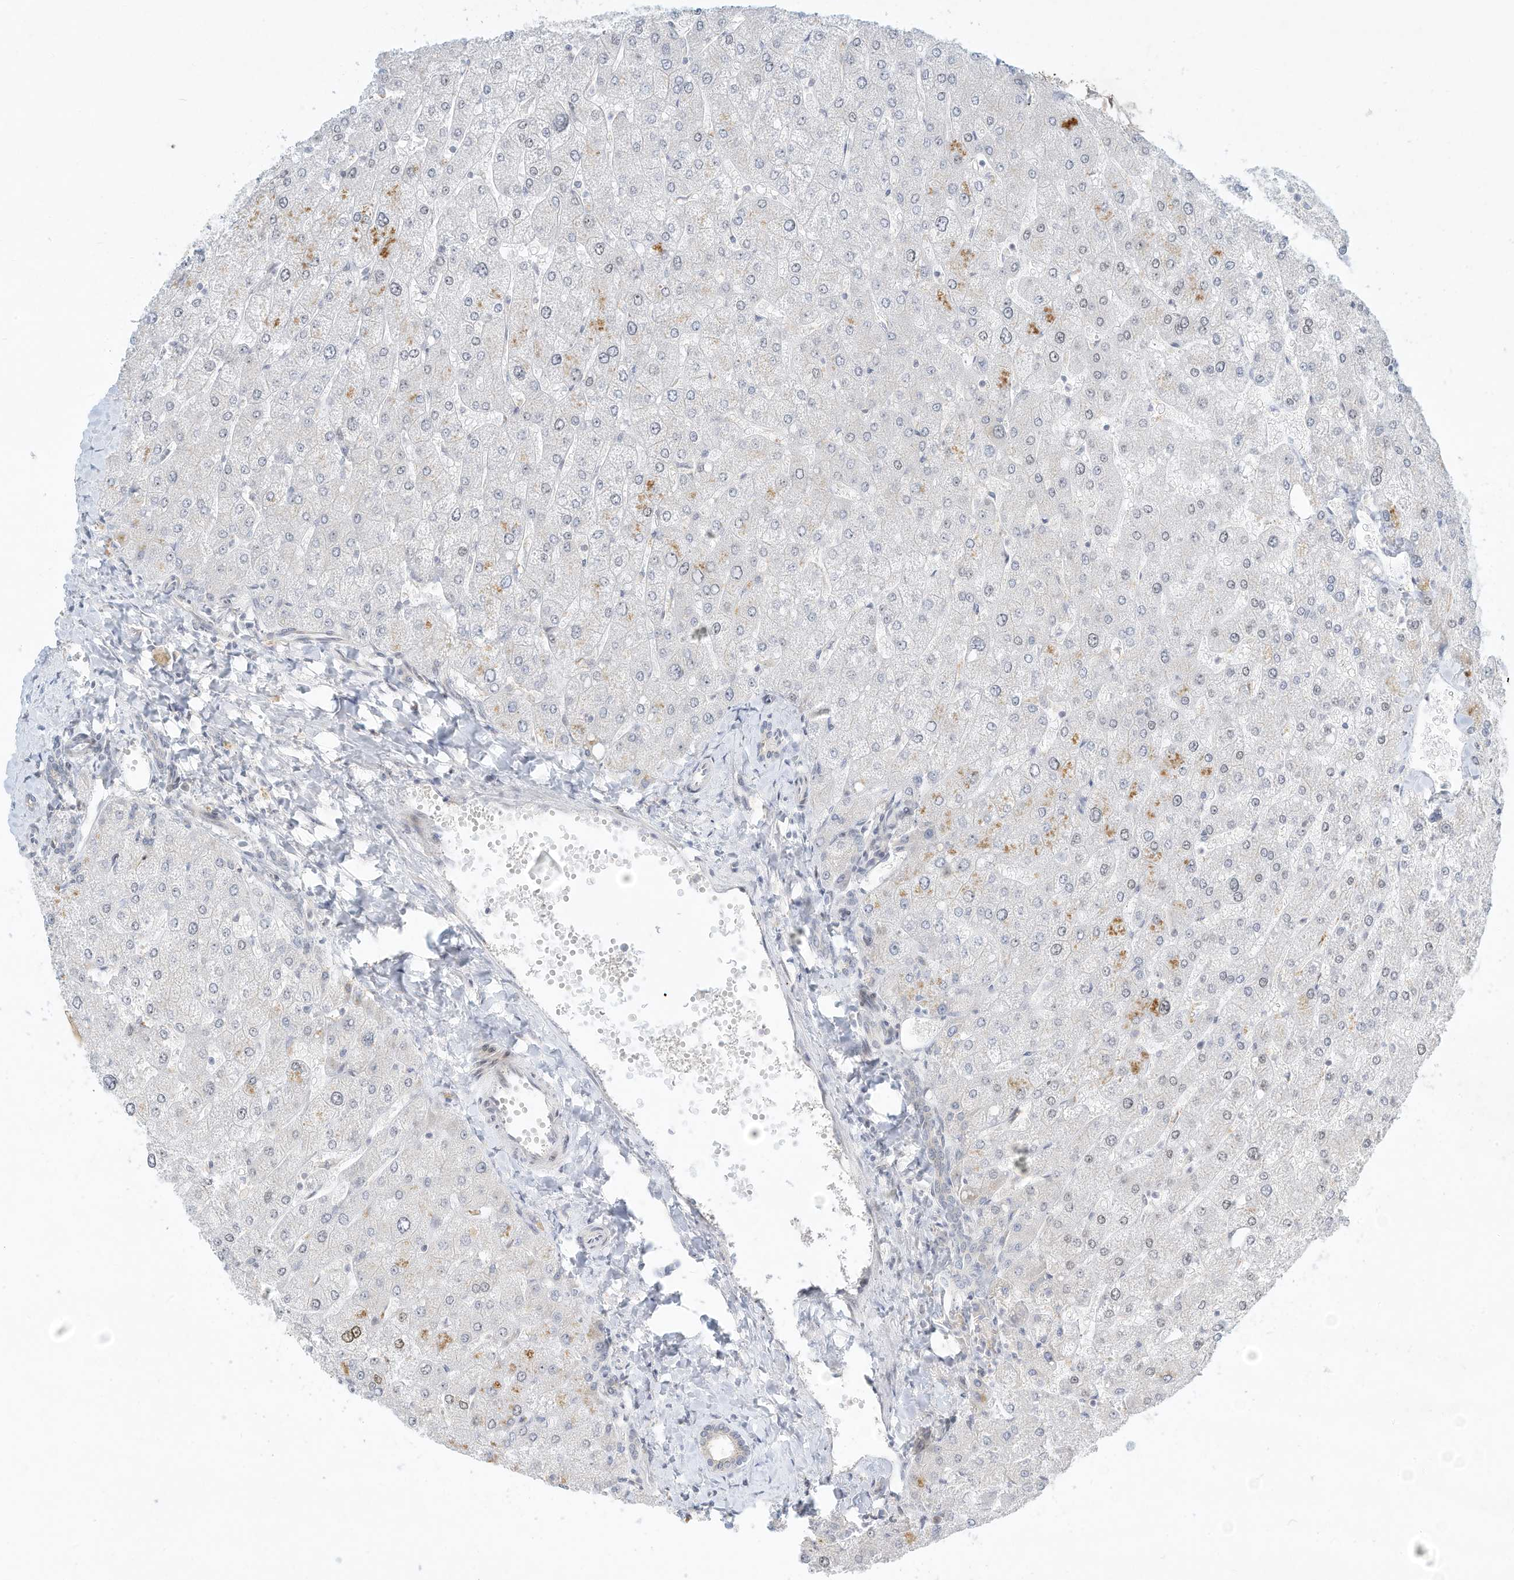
{"staining": {"intensity": "negative", "quantity": "none", "location": "none"}, "tissue": "liver", "cell_type": "Cholangiocytes", "image_type": "normal", "snomed": [{"axis": "morphology", "description": "Normal tissue, NOS"}, {"axis": "topography", "description": "Liver"}], "caption": "This is an IHC photomicrograph of normal human liver. There is no positivity in cholangiocytes.", "gene": "PAK6", "patient": {"sex": "male", "age": 55}}